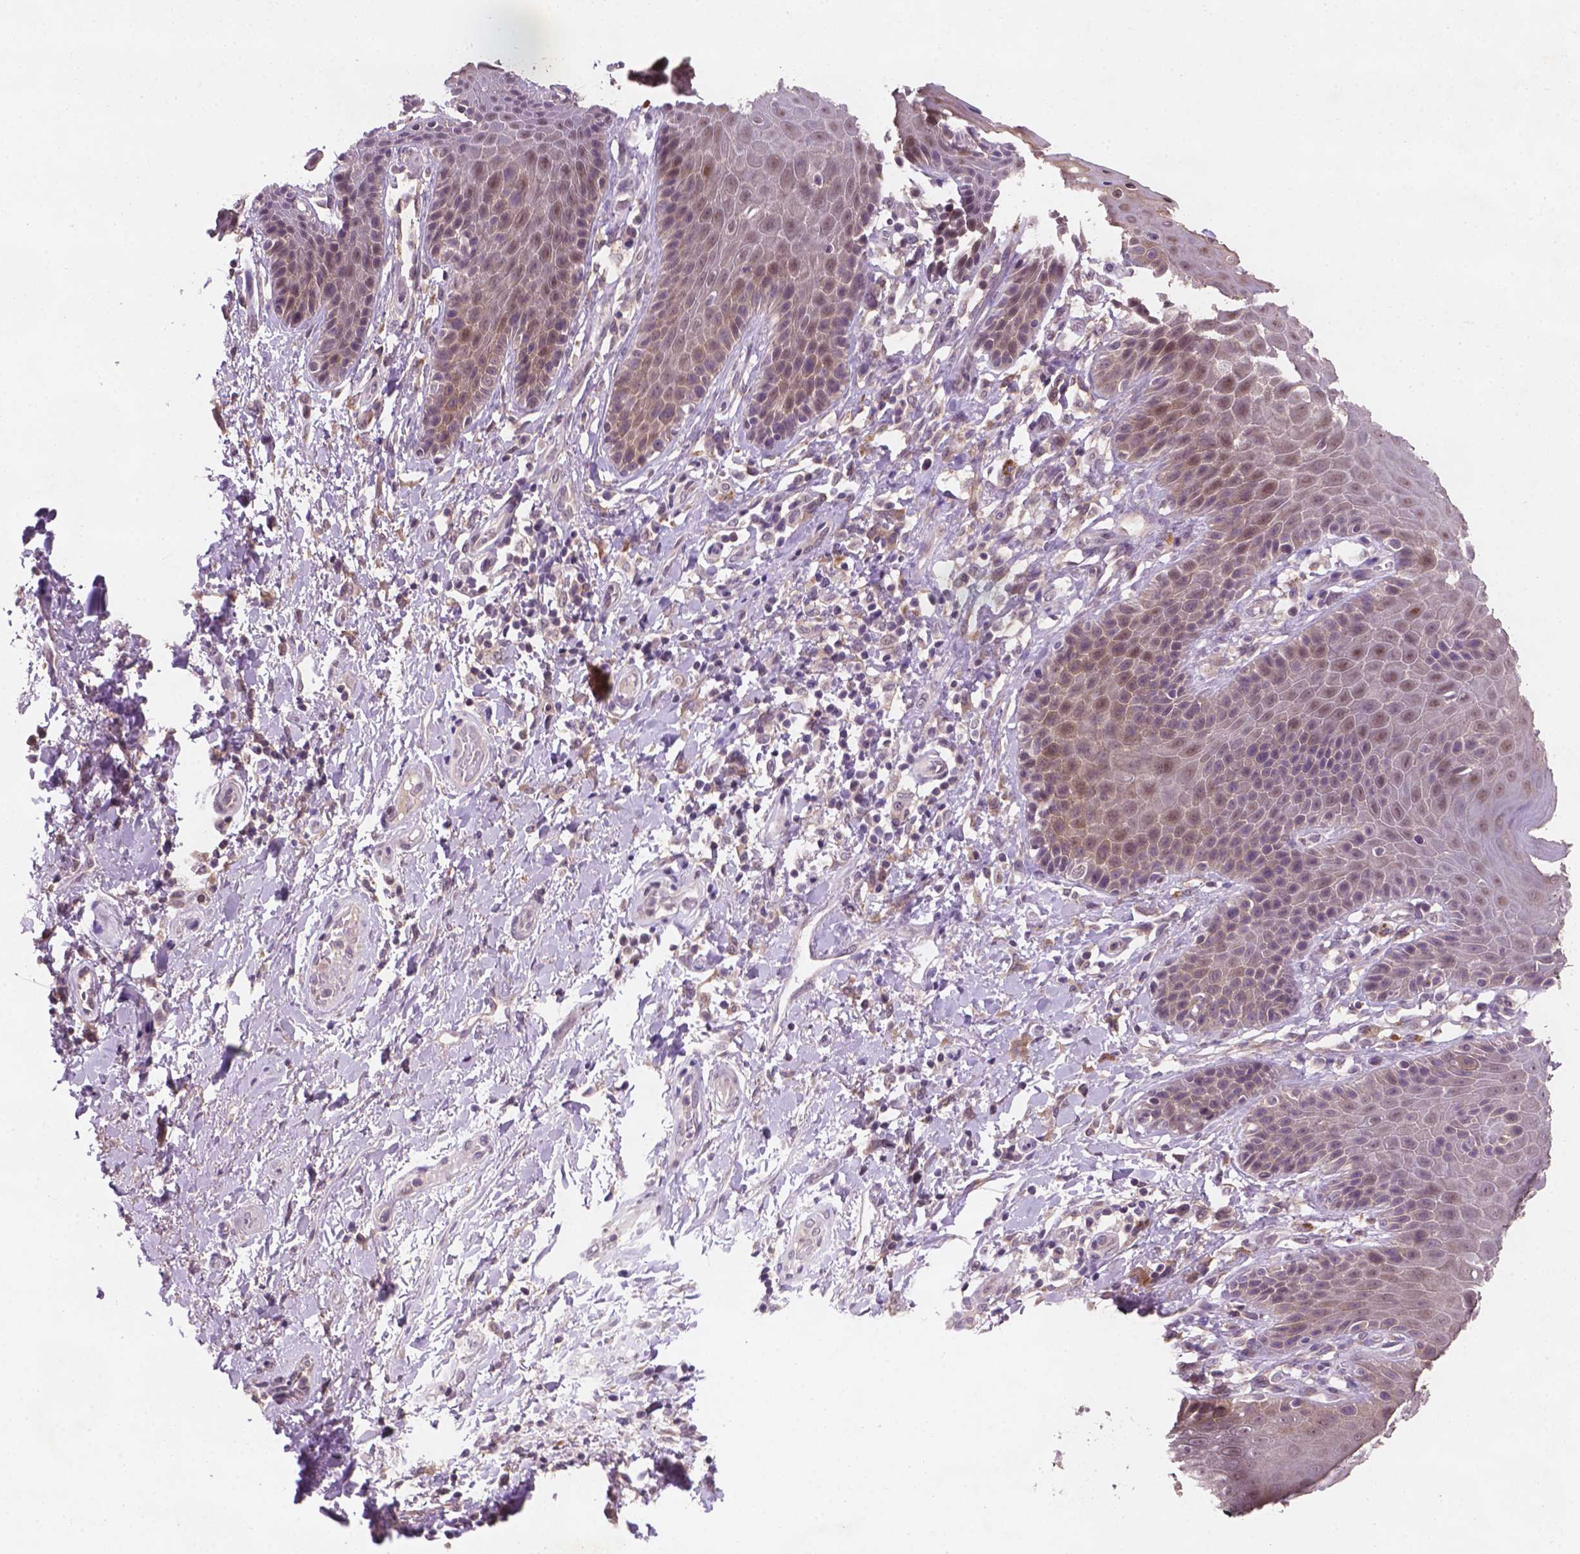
{"staining": {"intensity": "moderate", "quantity": "25%-75%", "location": "nuclear"}, "tissue": "skin", "cell_type": "Epidermal cells", "image_type": "normal", "snomed": [{"axis": "morphology", "description": "Normal tissue, NOS"}, {"axis": "topography", "description": "Anal"}, {"axis": "topography", "description": "Peripheral nerve tissue"}], "caption": "Immunohistochemical staining of unremarkable skin exhibits moderate nuclear protein positivity in approximately 25%-75% of epidermal cells. (DAB (3,3'-diaminobenzidine) = brown stain, brightfield microscopy at high magnification).", "gene": "GXYLT2", "patient": {"sex": "male", "age": 51}}